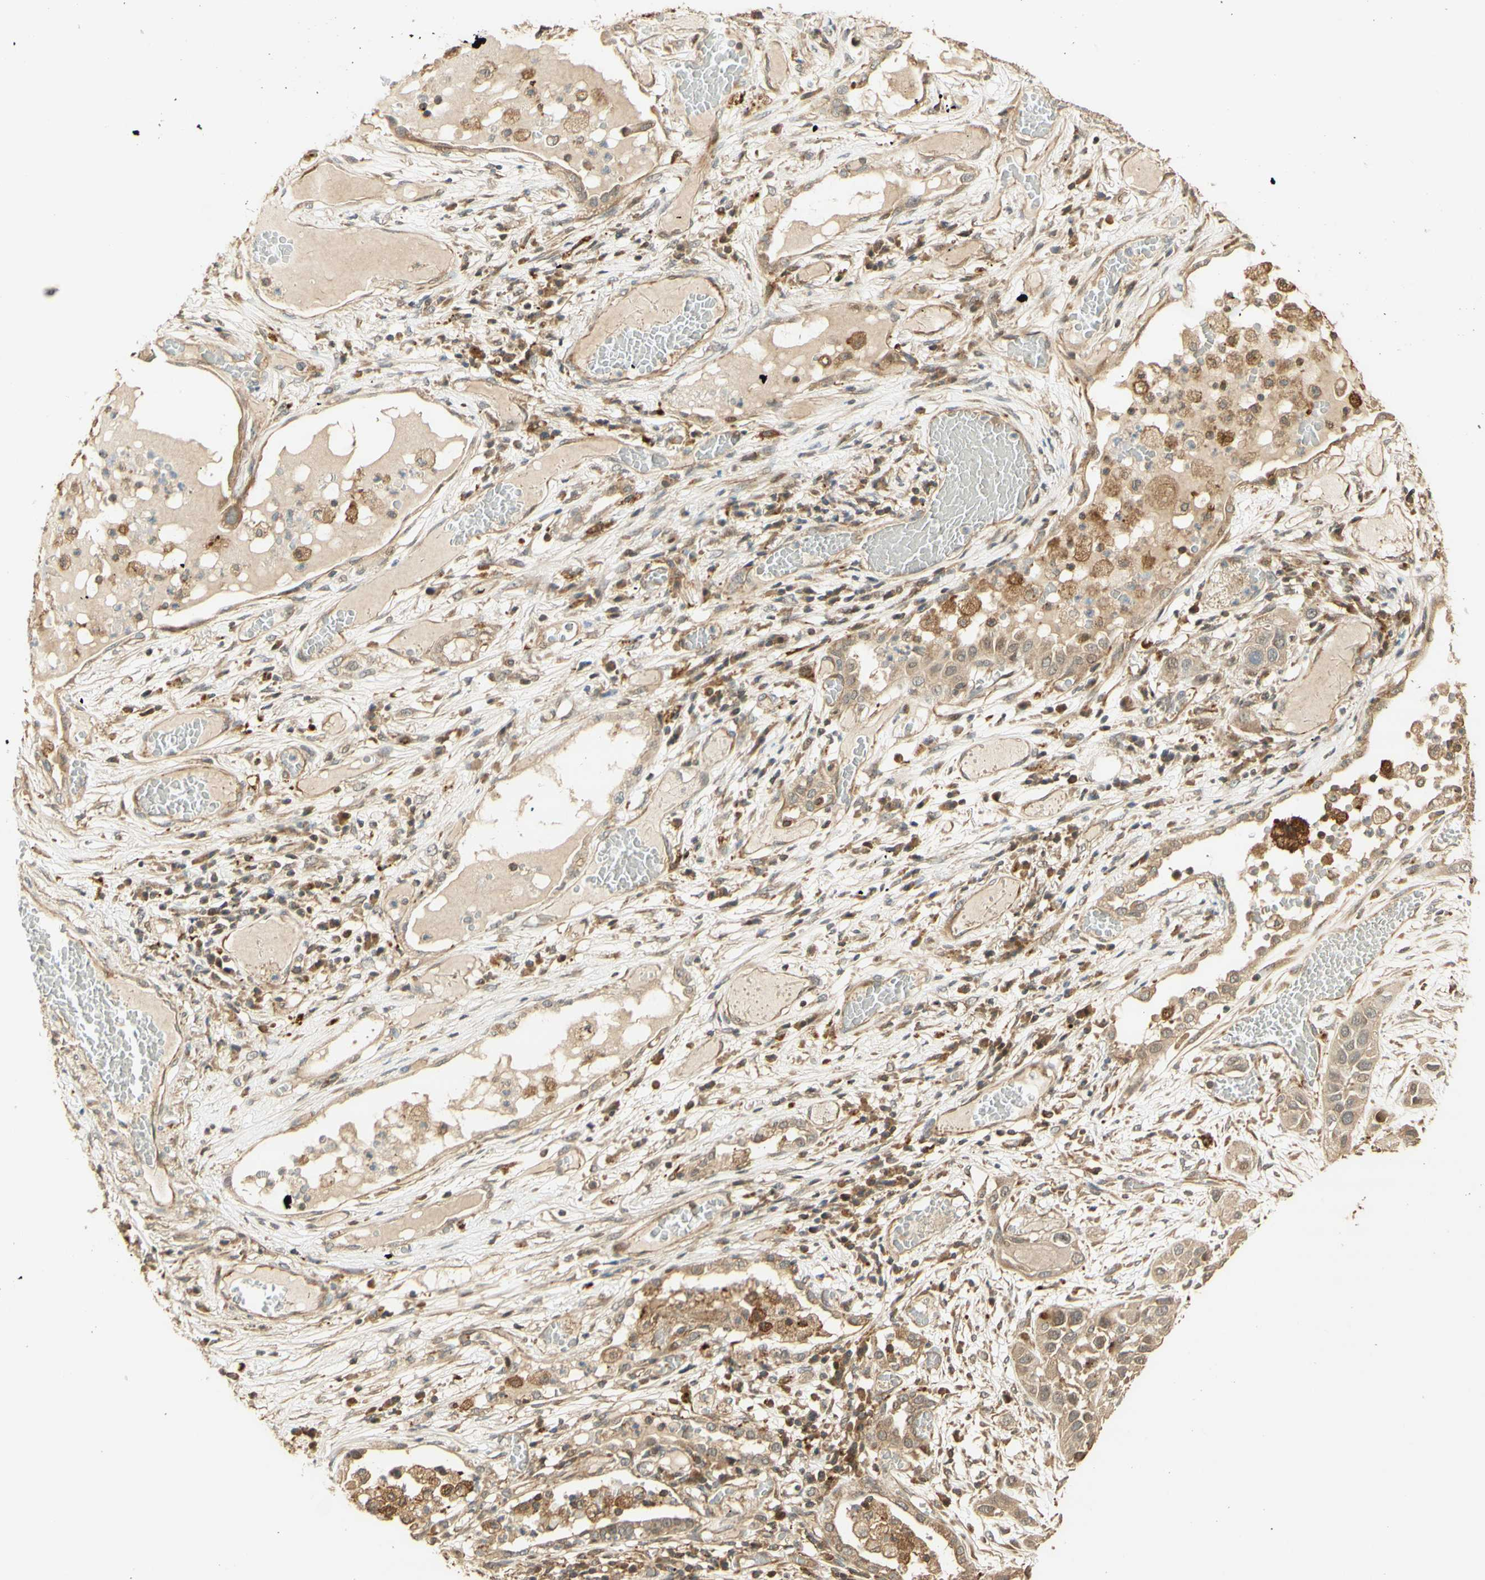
{"staining": {"intensity": "weak", "quantity": ">75%", "location": "cytoplasmic/membranous"}, "tissue": "lung cancer", "cell_type": "Tumor cells", "image_type": "cancer", "snomed": [{"axis": "morphology", "description": "Squamous cell carcinoma, NOS"}, {"axis": "topography", "description": "Lung"}], "caption": "Human lung cancer (squamous cell carcinoma) stained with a protein marker exhibits weak staining in tumor cells.", "gene": "AGER", "patient": {"sex": "male", "age": 71}}